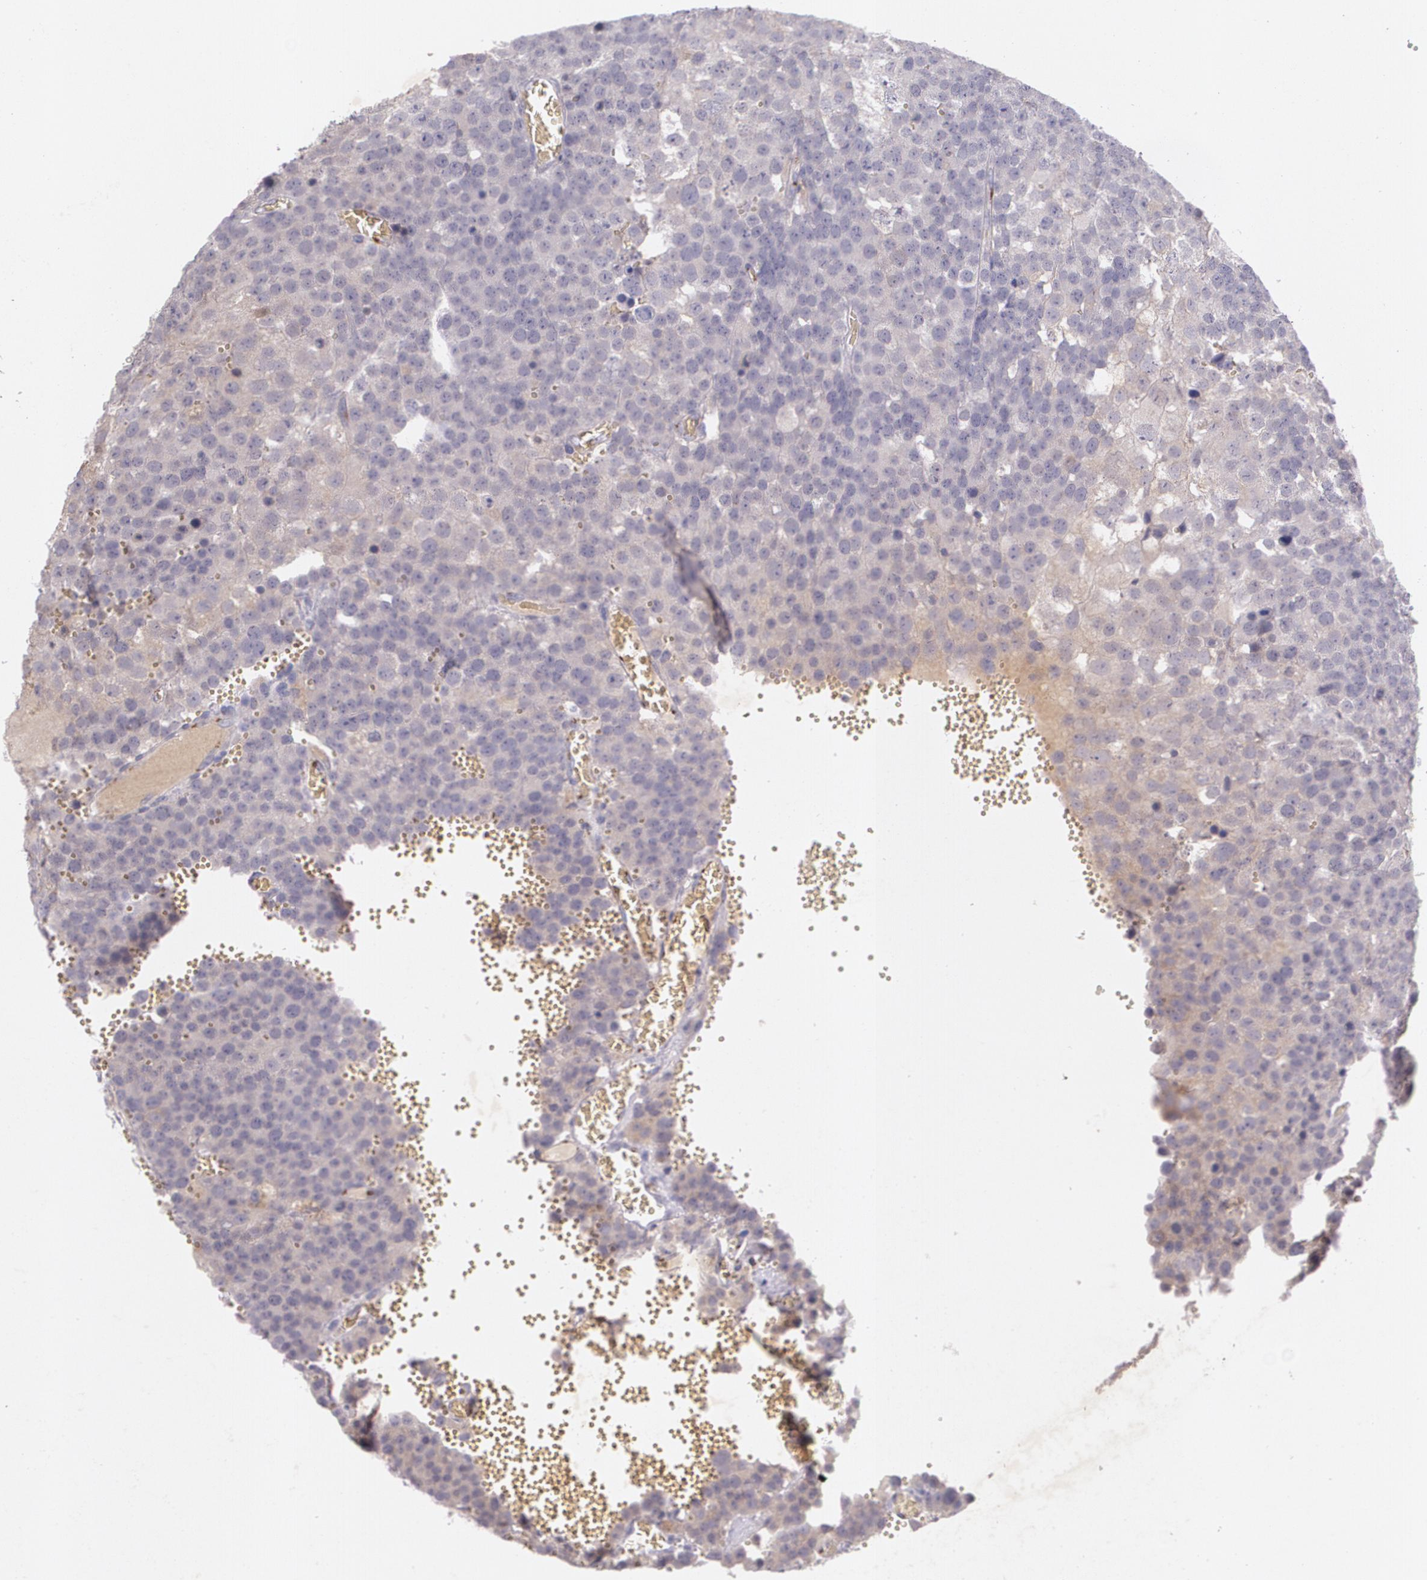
{"staining": {"intensity": "weak", "quantity": ">75%", "location": "cytoplasmic/membranous"}, "tissue": "testis cancer", "cell_type": "Tumor cells", "image_type": "cancer", "snomed": [{"axis": "morphology", "description": "Seminoma, NOS"}, {"axis": "topography", "description": "Testis"}], "caption": "Weak cytoplasmic/membranous staining is identified in about >75% of tumor cells in testis cancer (seminoma).", "gene": "TM4SF1", "patient": {"sex": "male", "age": 71}}